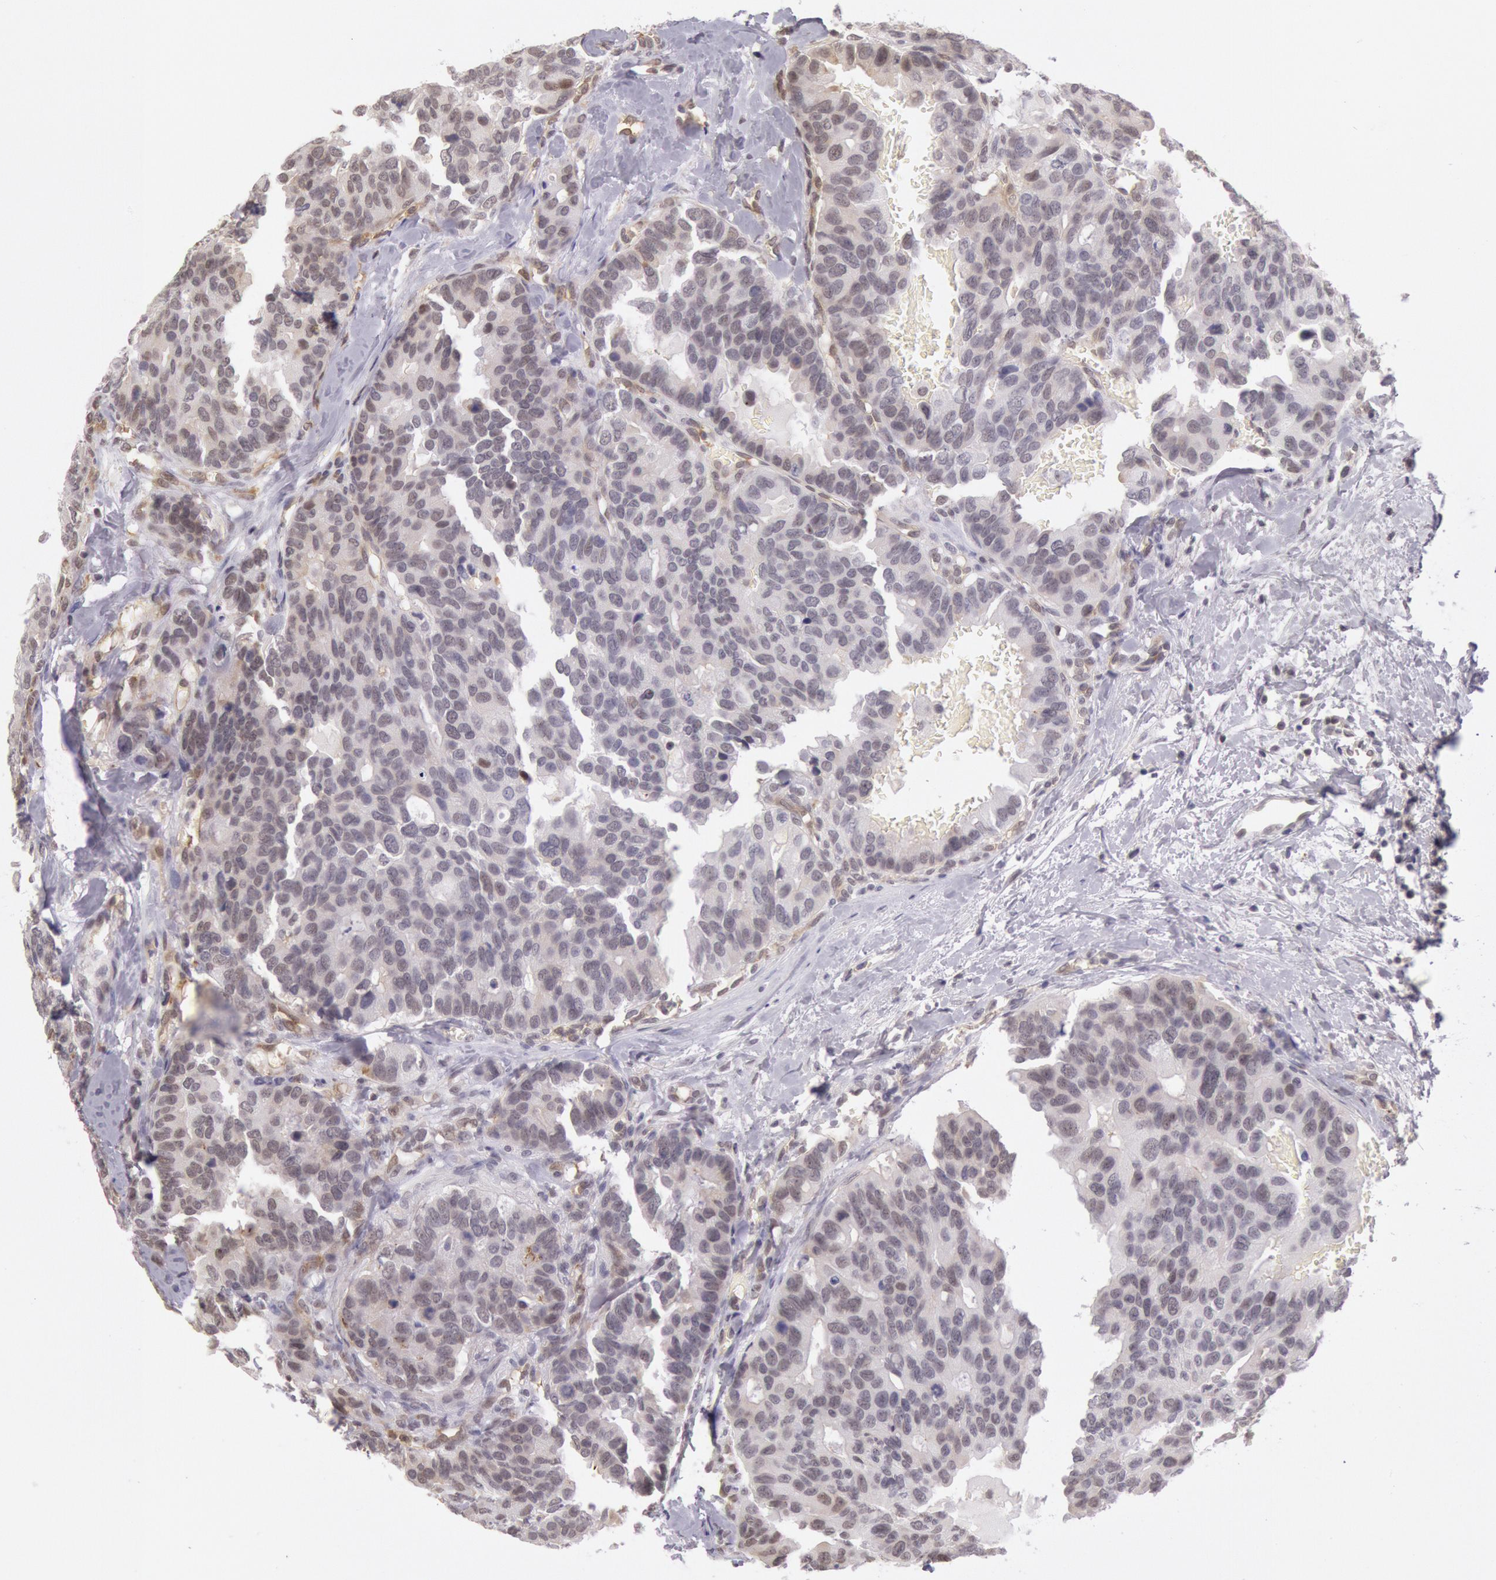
{"staining": {"intensity": "weak", "quantity": "<25%", "location": "nuclear"}, "tissue": "breast cancer", "cell_type": "Tumor cells", "image_type": "cancer", "snomed": [{"axis": "morphology", "description": "Duct carcinoma"}, {"axis": "topography", "description": "Breast"}], "caption": "Immunohistochemical staining of breast cancer displays no significant positivity in tumor cells.", "gene": "HIF1A", "patient": {"sex": "female", "age": 69}}